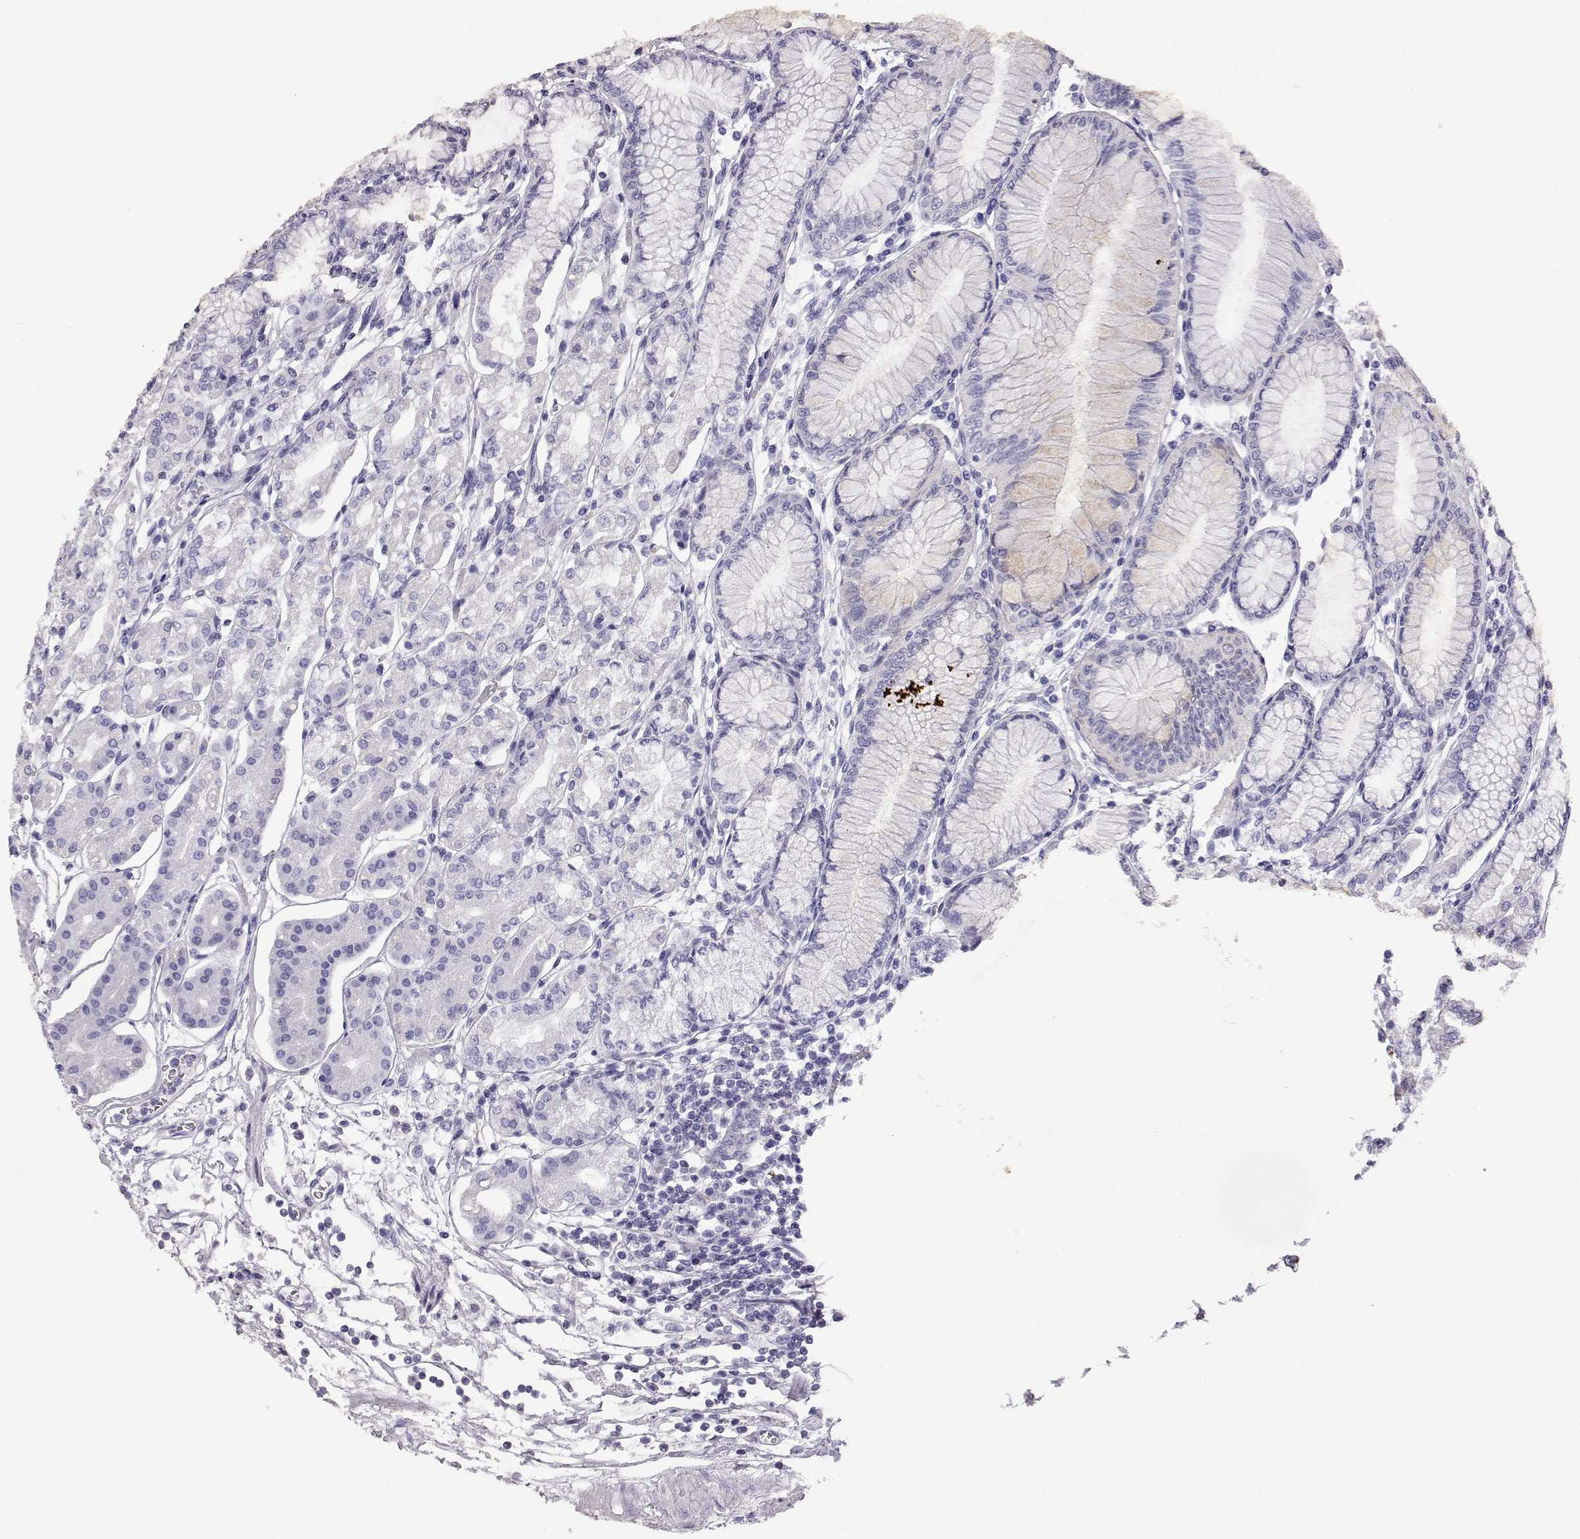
{"staining": {"intensity": "negative", "quantity": "none", "location": "none"}, "tissue": "stomach", "cell_type": "Glandular cells", "image_type": "normal", "snomed": [{"axis": "morphology", "description": "Normal tissue, NOS"}, {"axis": "topography", "description": "Skeletal muscle"}, {"axis": "topography", "description": "Stomach"}], "caption": "This photomicrograph is of benign stomach stained with immunohistochemistry to label a protein in brown with the nuclei are counter-stained blue. There is no staining in glandular cells.", "gene": "AKR1B1", "patient": {"sex": "female", "age": 57}}